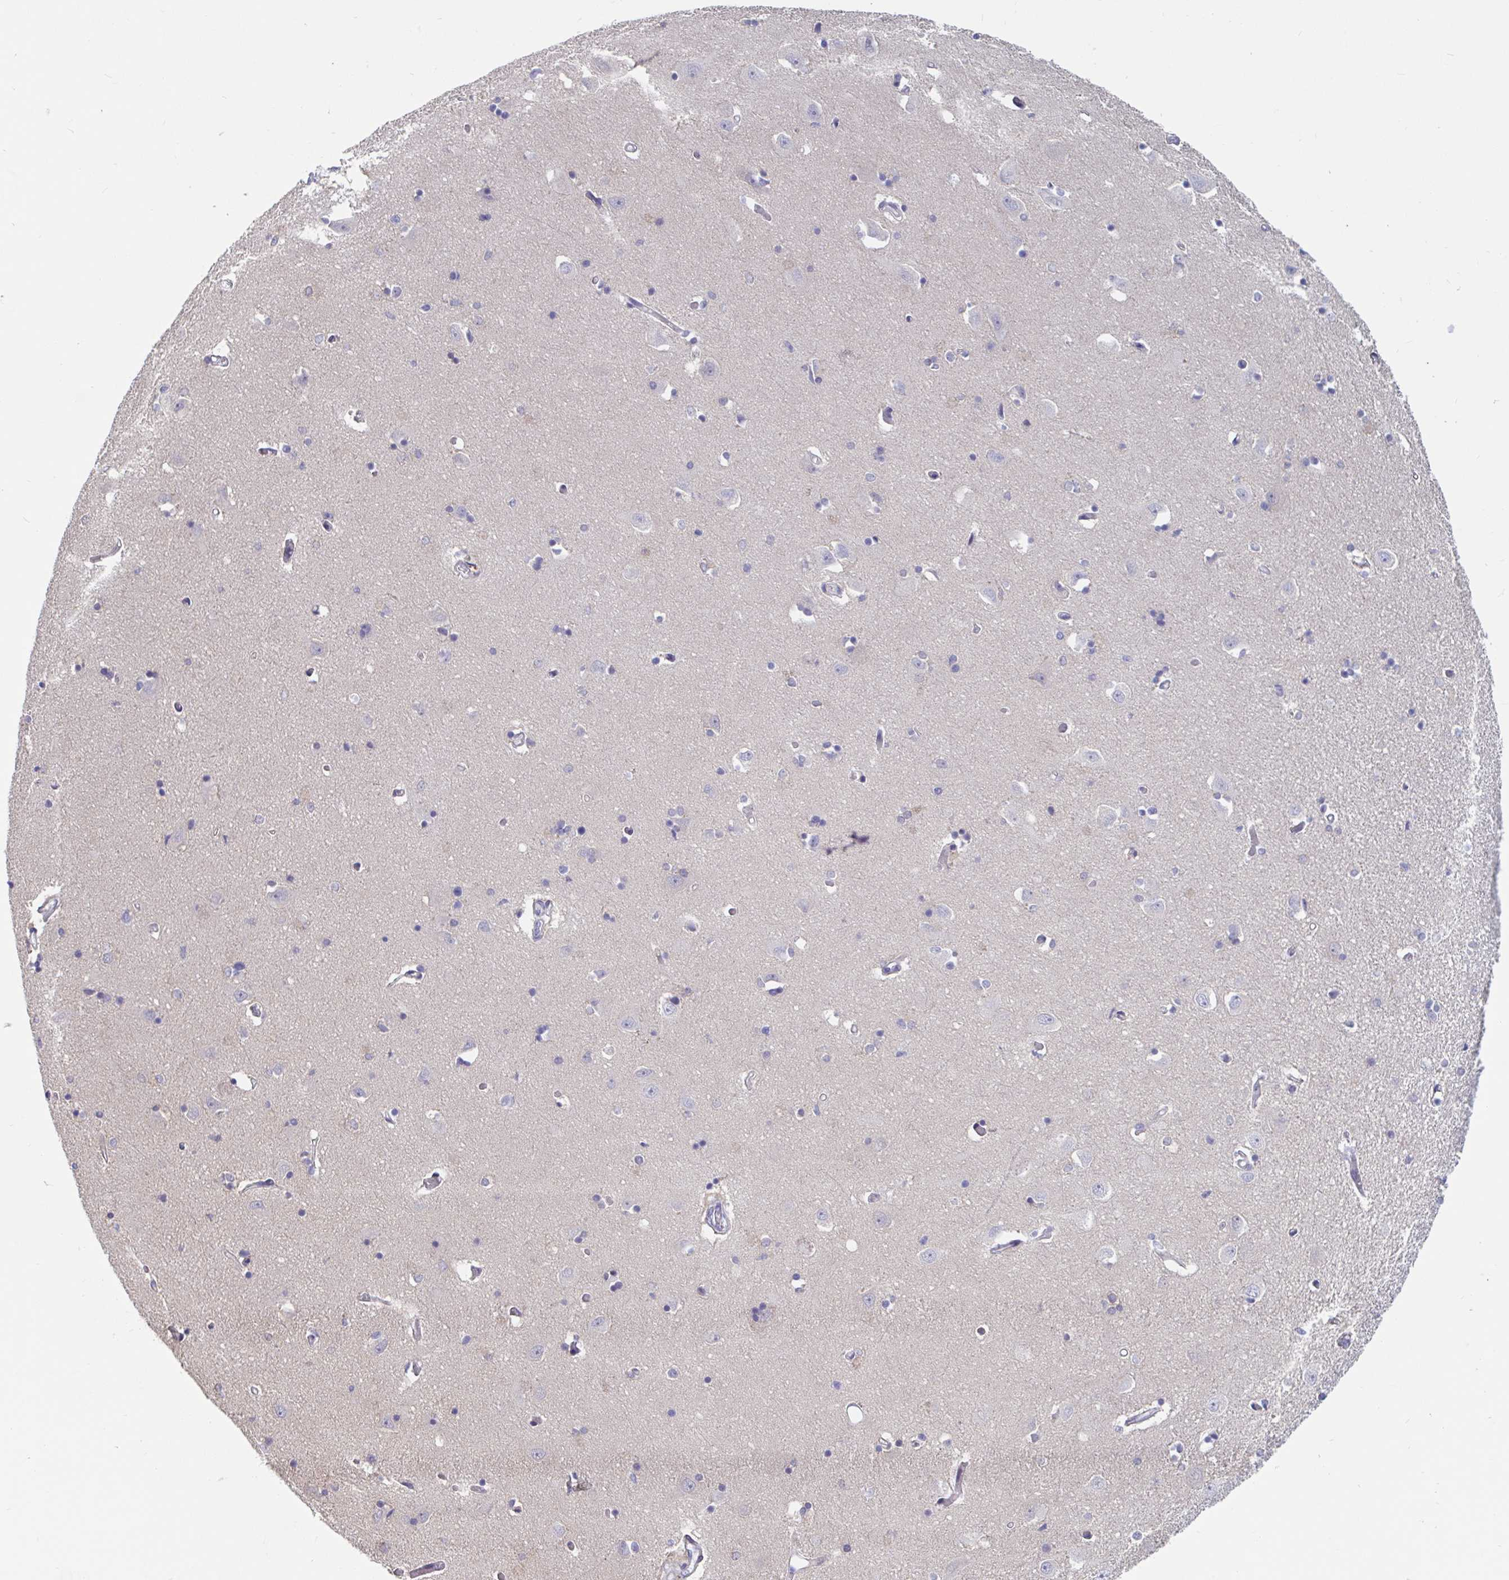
{"staining": {"intensity": "negative", "quantity": "none", "location": "none"}, "tissue": "caudate", "cell_type": "Glial cells", "image_type": "normal", "snomed": [{"axis": "morphology", "description": "Normal tissue, NOS"}, {"axis": "topography", "description": "Lateral ventricle wall"}, {"axis": "topography", "description": "Hippocampus"}], "caption": "Immunohistochemistry histopathology image of unremarkable caudate stained for a protein (brown), which reveals no positivity in glial cells.", "gene": "UNKL", "patient": {"sex": "female", "age": 63}}